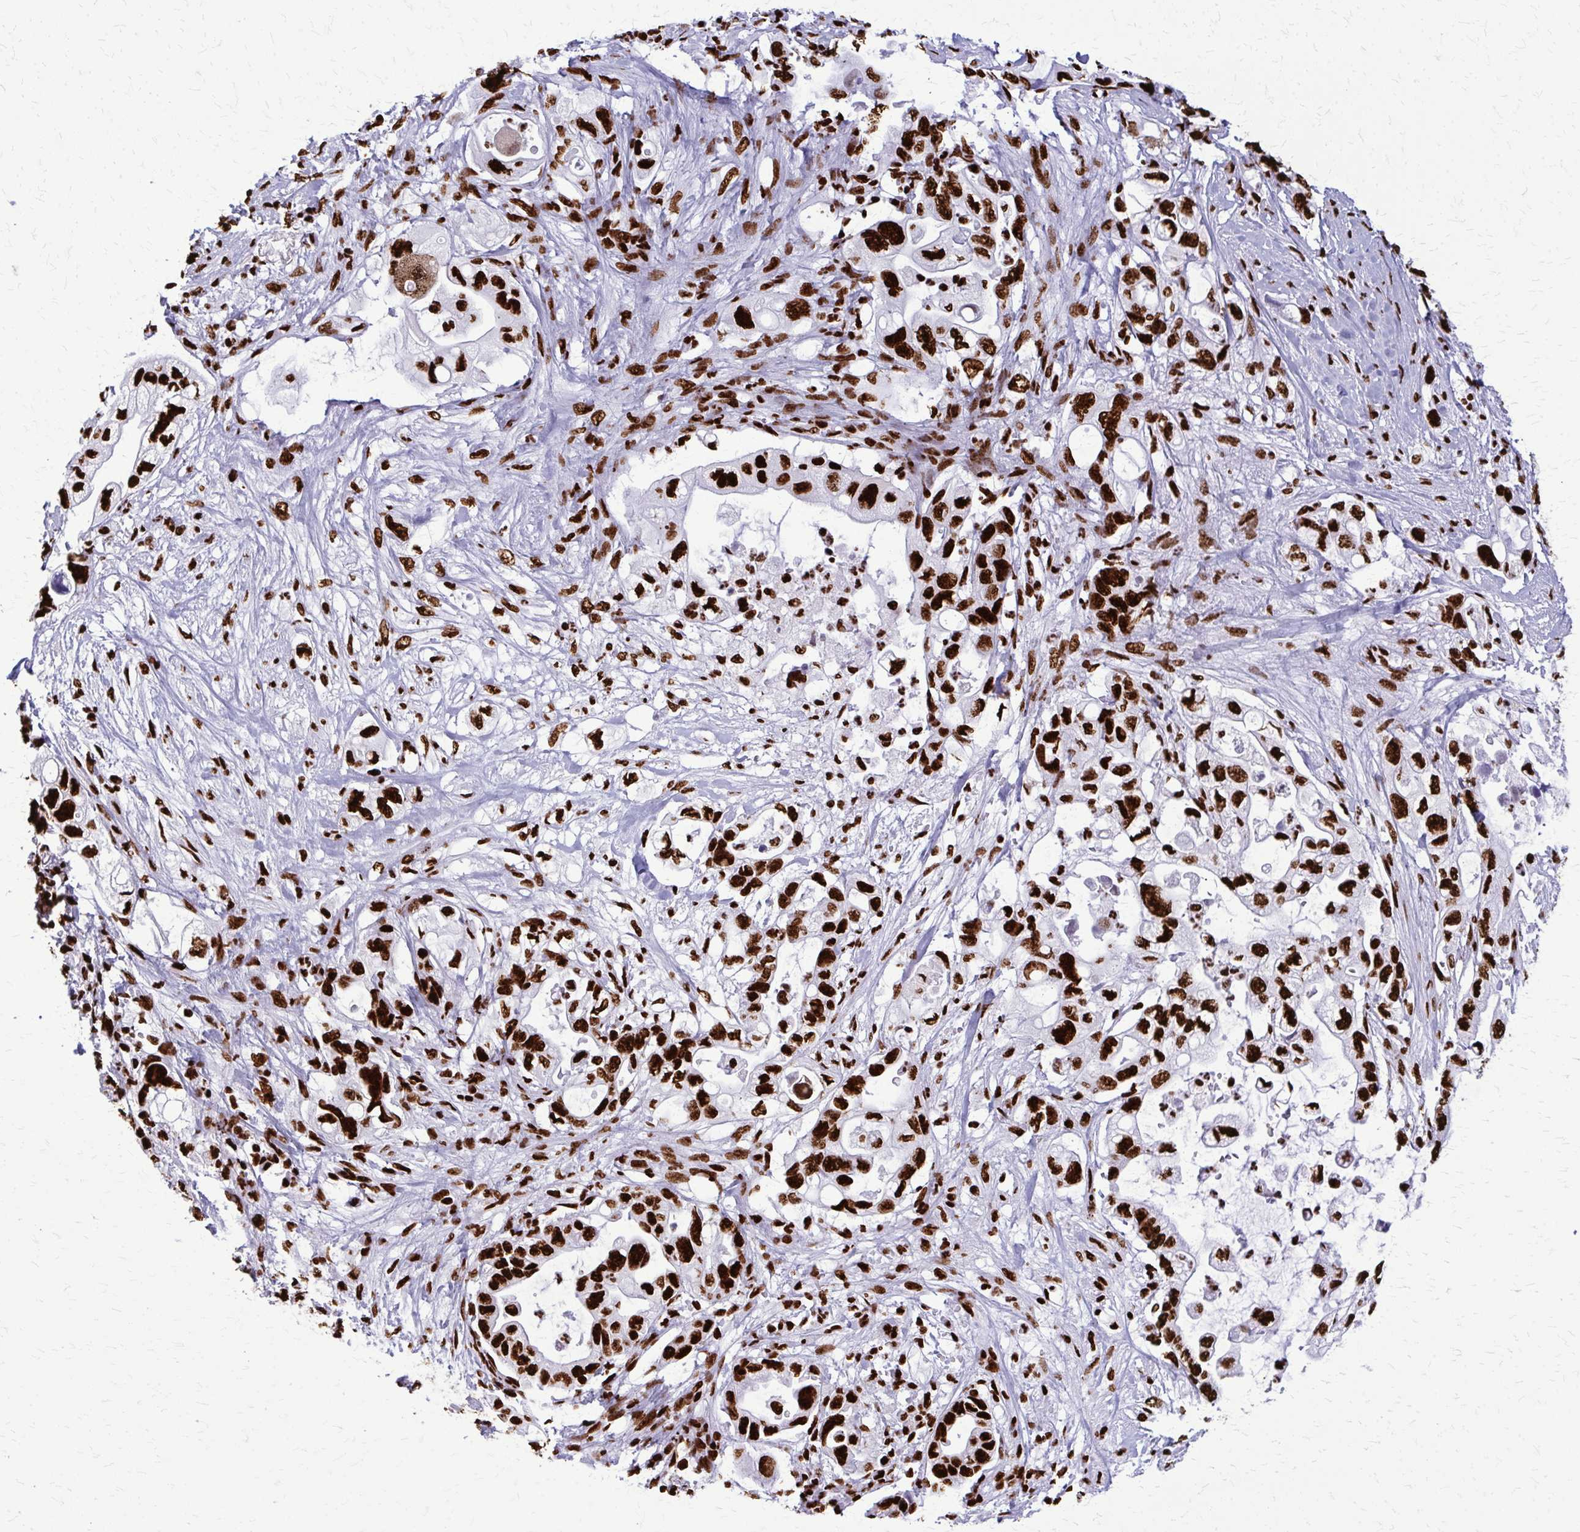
{"staining": {"intensity": "strong", "quantity": ">75%", "location": "nuclear"}, "tissue": "pancreatic cancer", "cell_type": "Tumor cells", "image_type": "cancer", "snomed": [{"axis": "morphology", "description": "Adenocarcinoma, NOS"}, {"axis": "topography", "description": "Pancreas"}], "caption": "Pancreatic adenocarcinoma stained for a protein demonstrates strong nuclear positivity in tumor cells.", "gene": "SFPQ", "patient": {"sex": "female", "age": 72}}